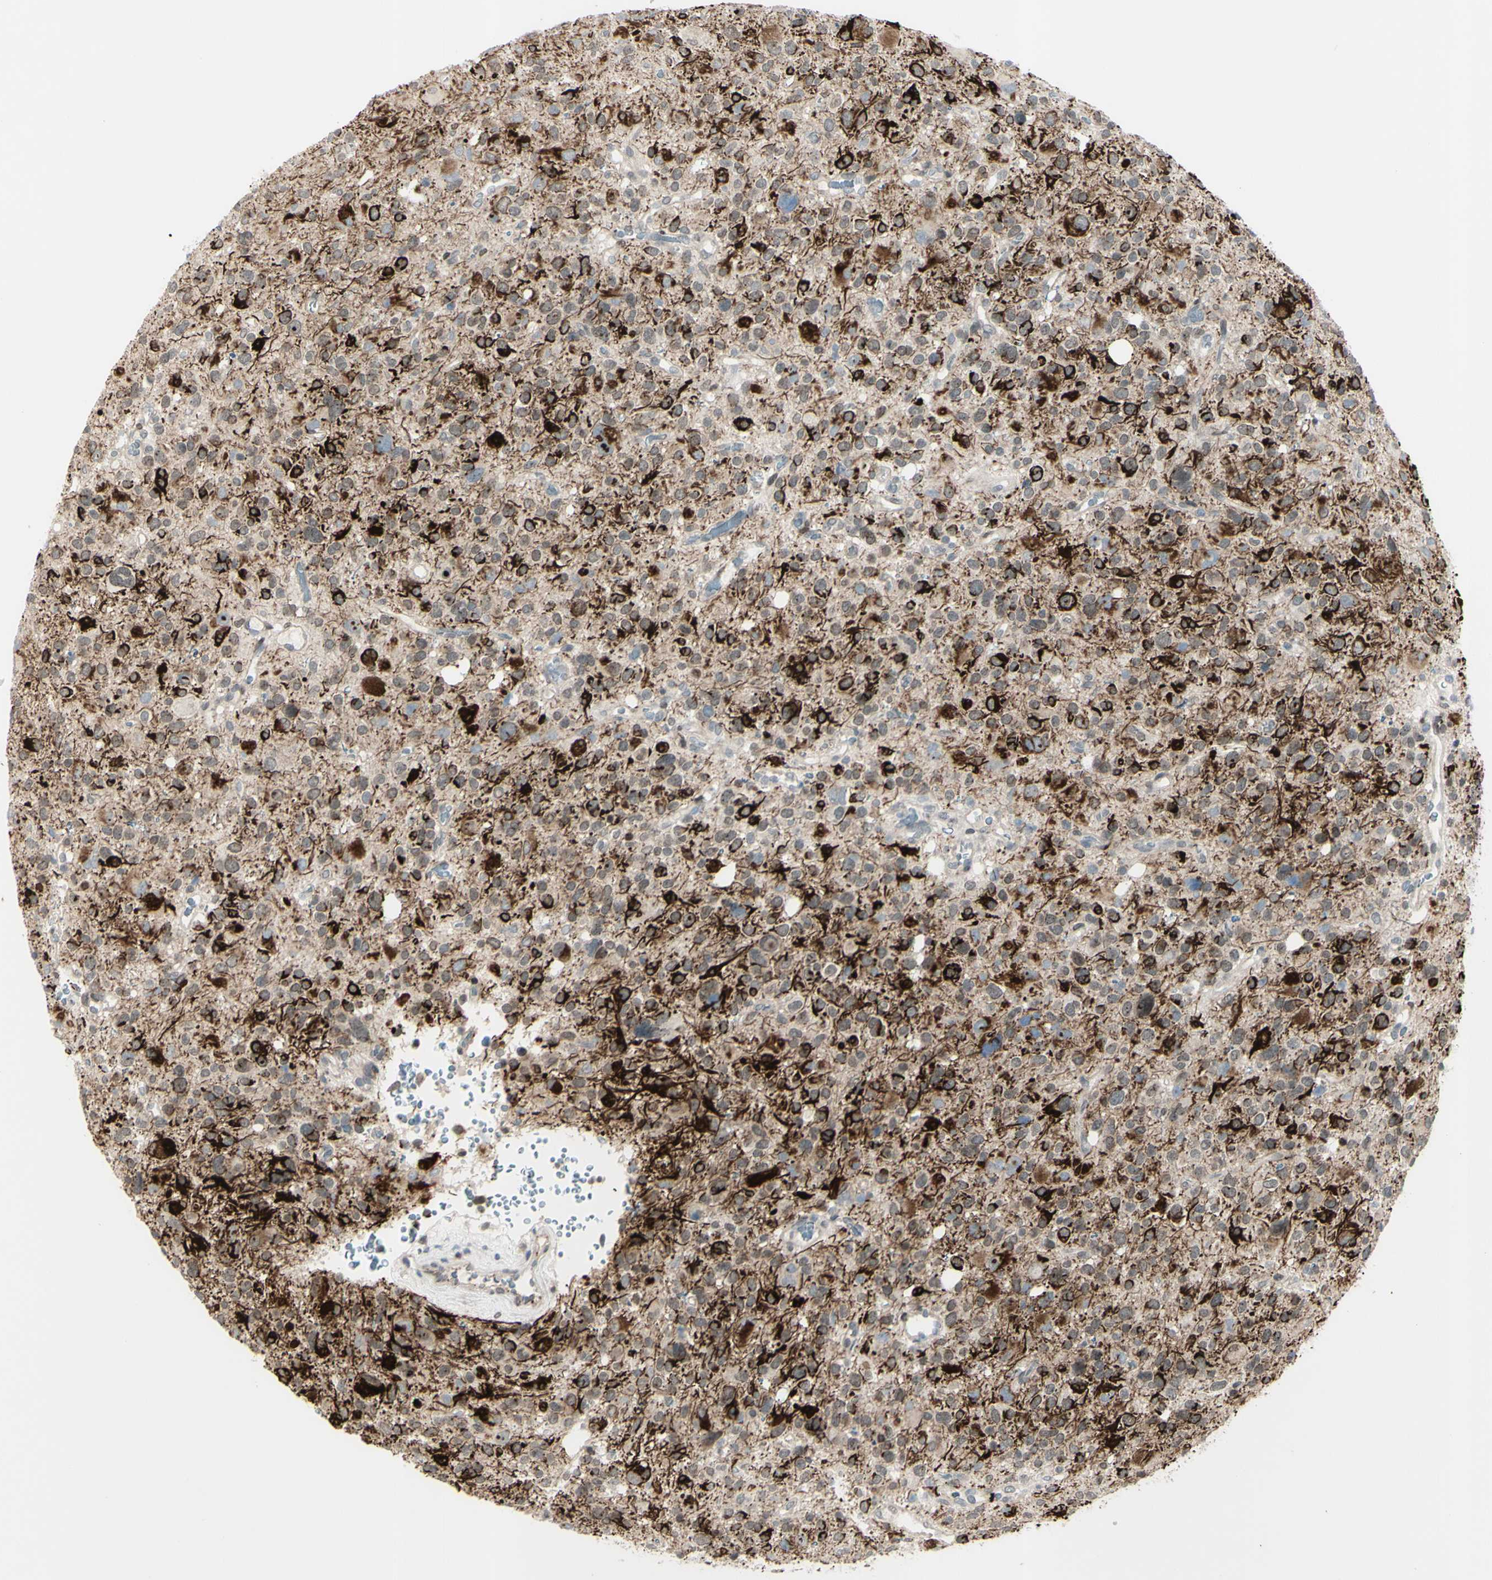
{"staining": {"intensity": "negative", "quantity": "none", "location": "none"}, "tissue": "glioma", "cell_type": "Tumor cells", "image_type": "cancer", "snomed": [{"axis": "morphology", "description": "Glioma, malignant, High grade"}, {"axis": "topography", "description": "Brain"}], "caption": "Histopathology image shows no protein positivity in tumor cells of glioma tissue.", "gene": "FGFR2", "patient": {"sex": "male", "age": 48}}